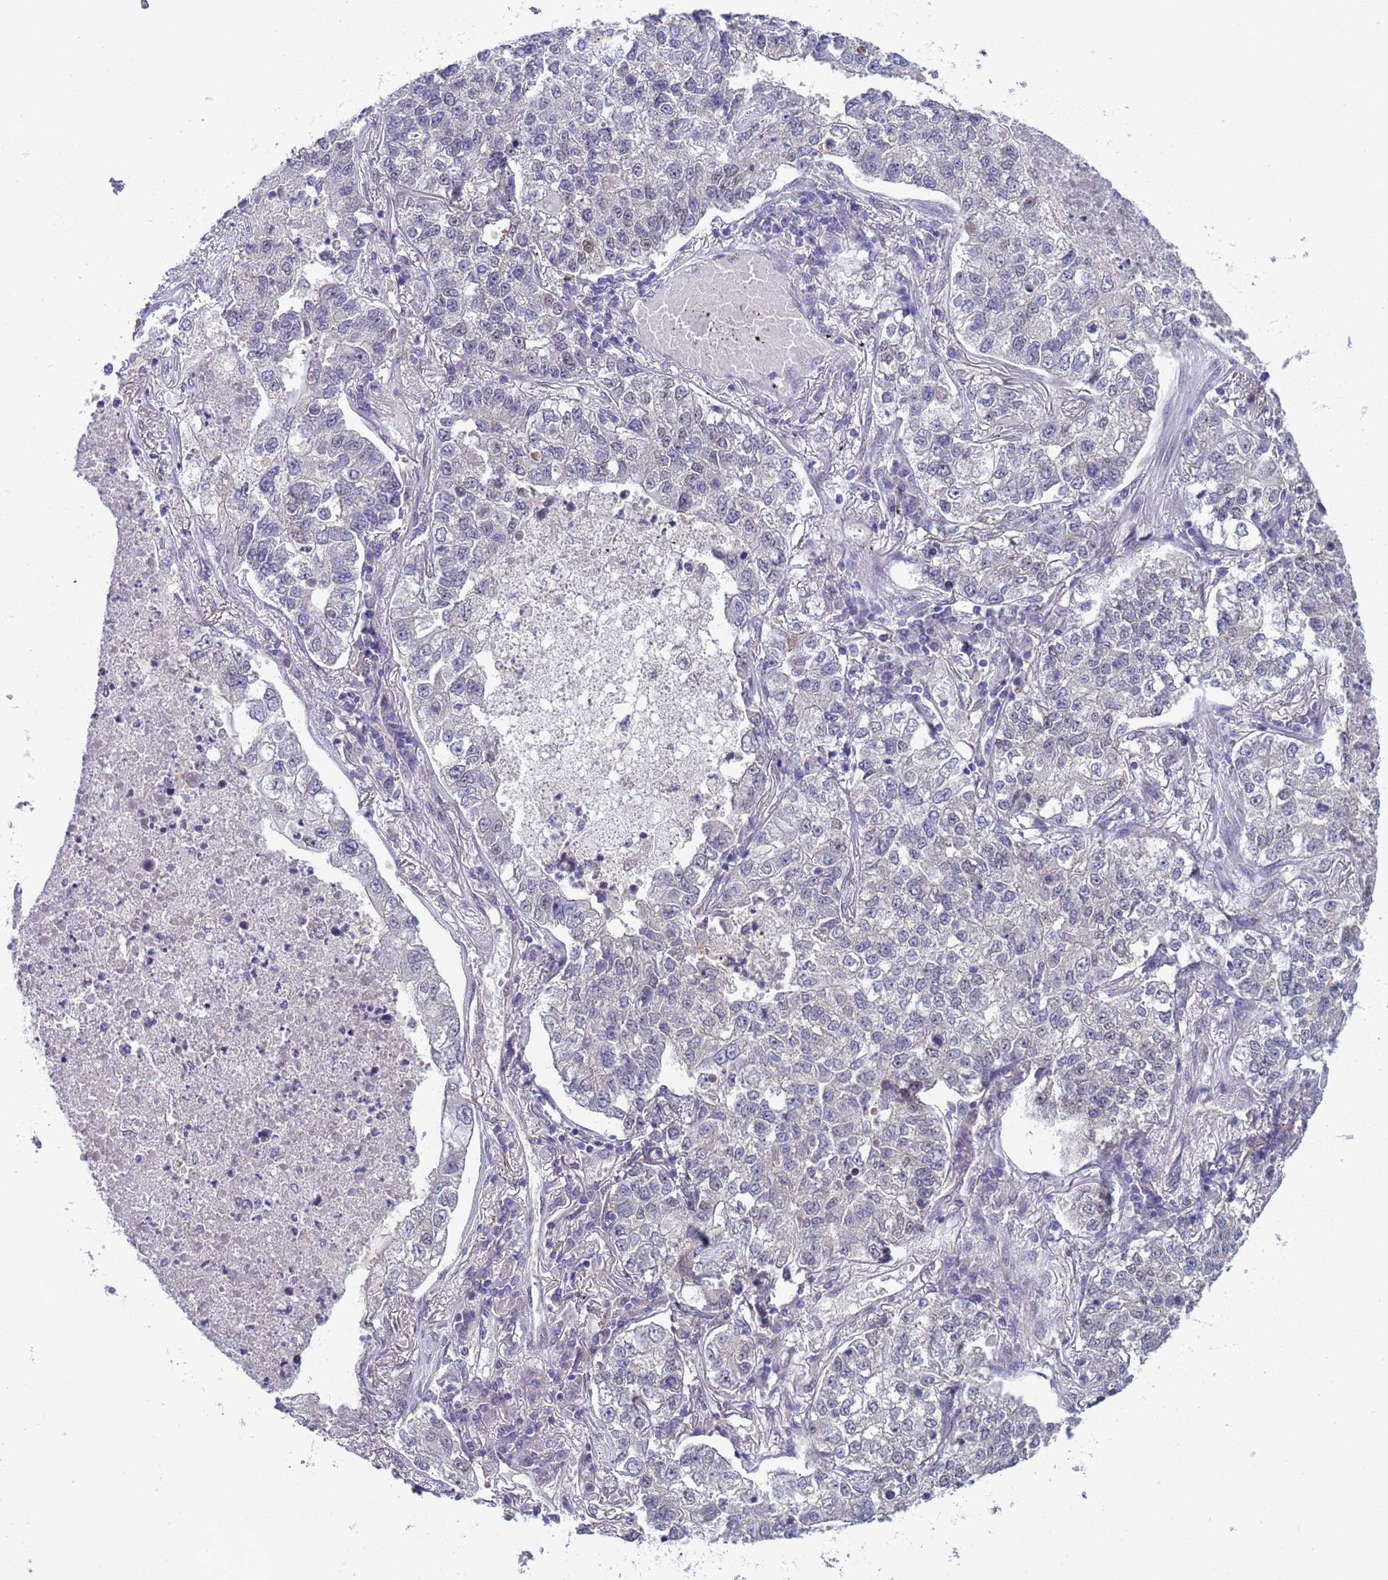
{"staining": {"intensity": "negative", "quantity": "none", "location": "none"}, "tissue": "lung cancer", "cell_type": "Tumor cells", "image_type": "cancer", "snomed": [{"axis": "morphology", "description": "Adenocarcinoma, NOS"}, {"axis": "topography", "description": "Lung"}], "caption": "Lung adenocarcinoma was stained to show a protein in brown. There is no significant expression in tumor cells.", "gene": "TRMT10A", "patient": {"sex": "male", "age": 49}}